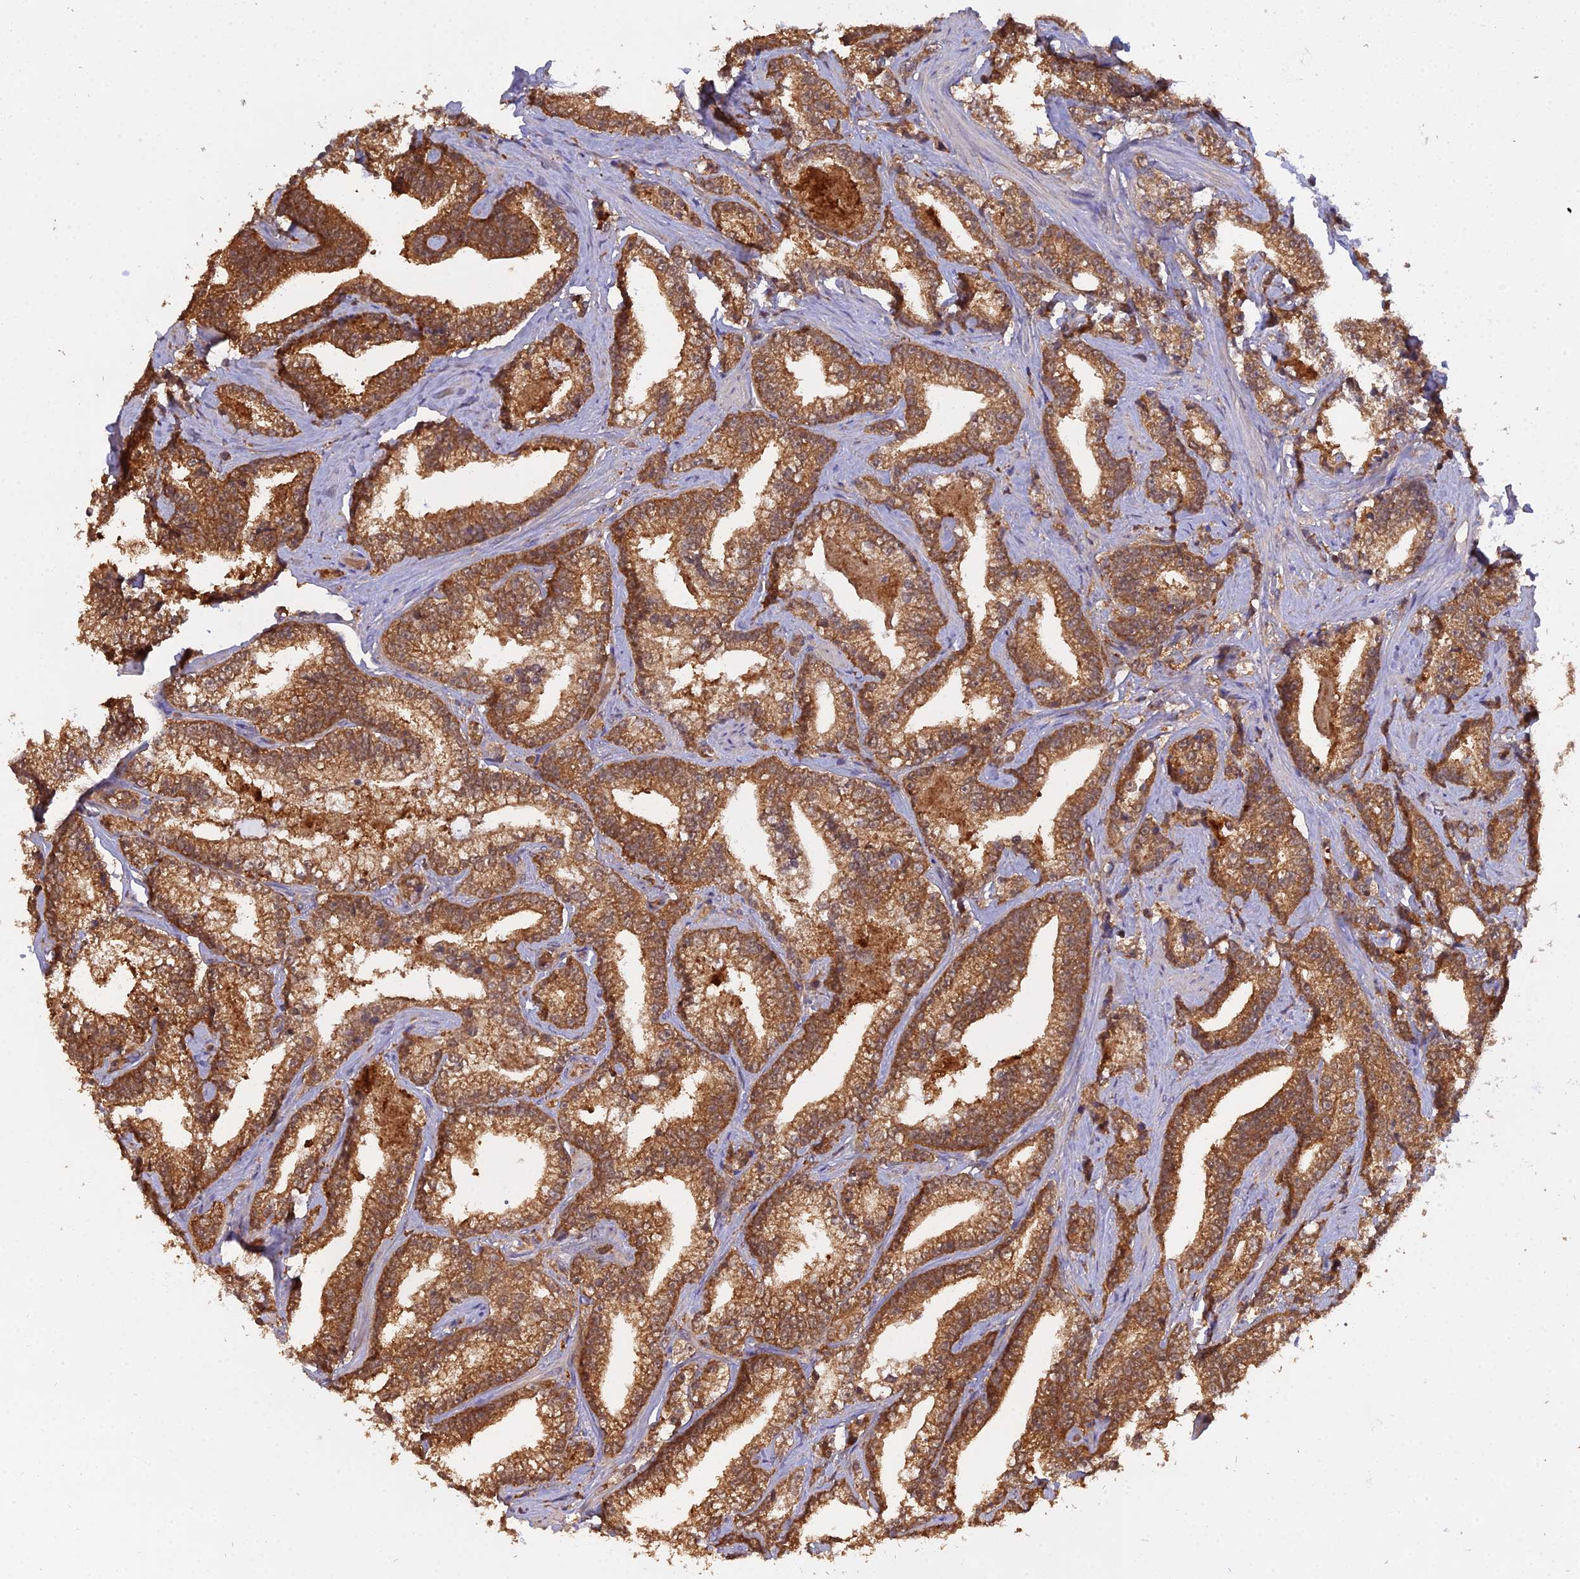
{"staining": {"intensity": "moderate", "quantity": ">75%", "location": "cytoplasmic/membranous"}, "tissue": "prostate cancer", "cell_type": "Tumor cells", "image_type": "cancer", "snomed": [{"axis": "morphology", "description": "Adenocarcinoma, High grade"}, {"axis": "topography", "description": "Prostate and seminal vesicle, NOS"}], "caption": "IHC (DAB) staining of human prostate cancer demonstrates moderate cytoplasmic/membranous protein staining in about >75% of tumor cells.", "gene": "TMEM258", "patient": {"sex": "male", "age": 67}}